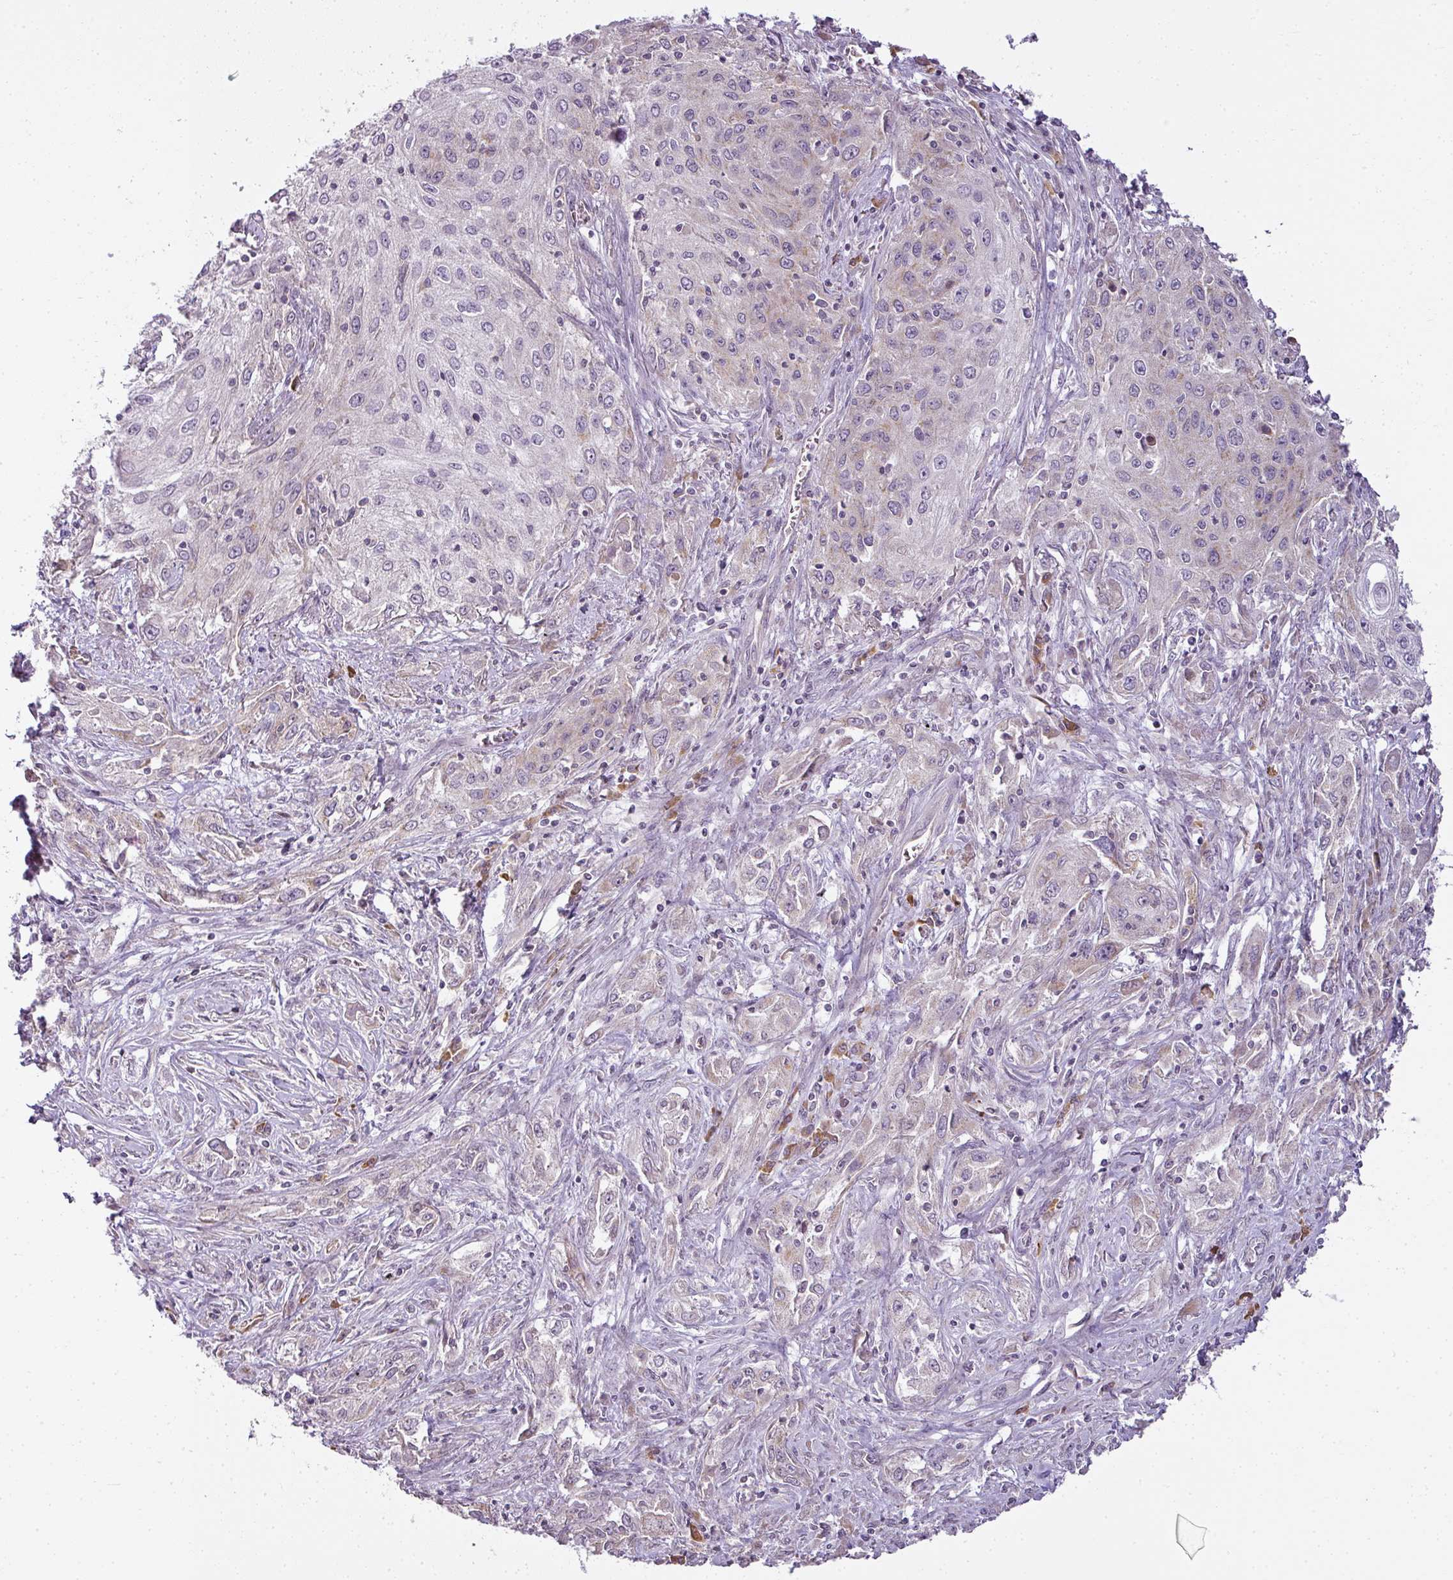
{"staining": {"intensity": "weak", "quantity": "25%-75%", "location": "cytoplasmic/membranous"}, "tissue": "lung cancer", "cell_type": "Tumor cells", "image_type": "cancer", "snomed": [{"axis": "morphology", "description": "Squamous cell carcinoma, NOS"}, {"axis": "topography", "description": "Lung"}], "caption": "This is a histology image of immunohistochemistry staining of lung squamous cell carcinoma, which shows weak positivity in the cytoplasmic/membranous of tumor cells.", "gene": "LY75", "patient": {"sex": "female", "age": 69}}